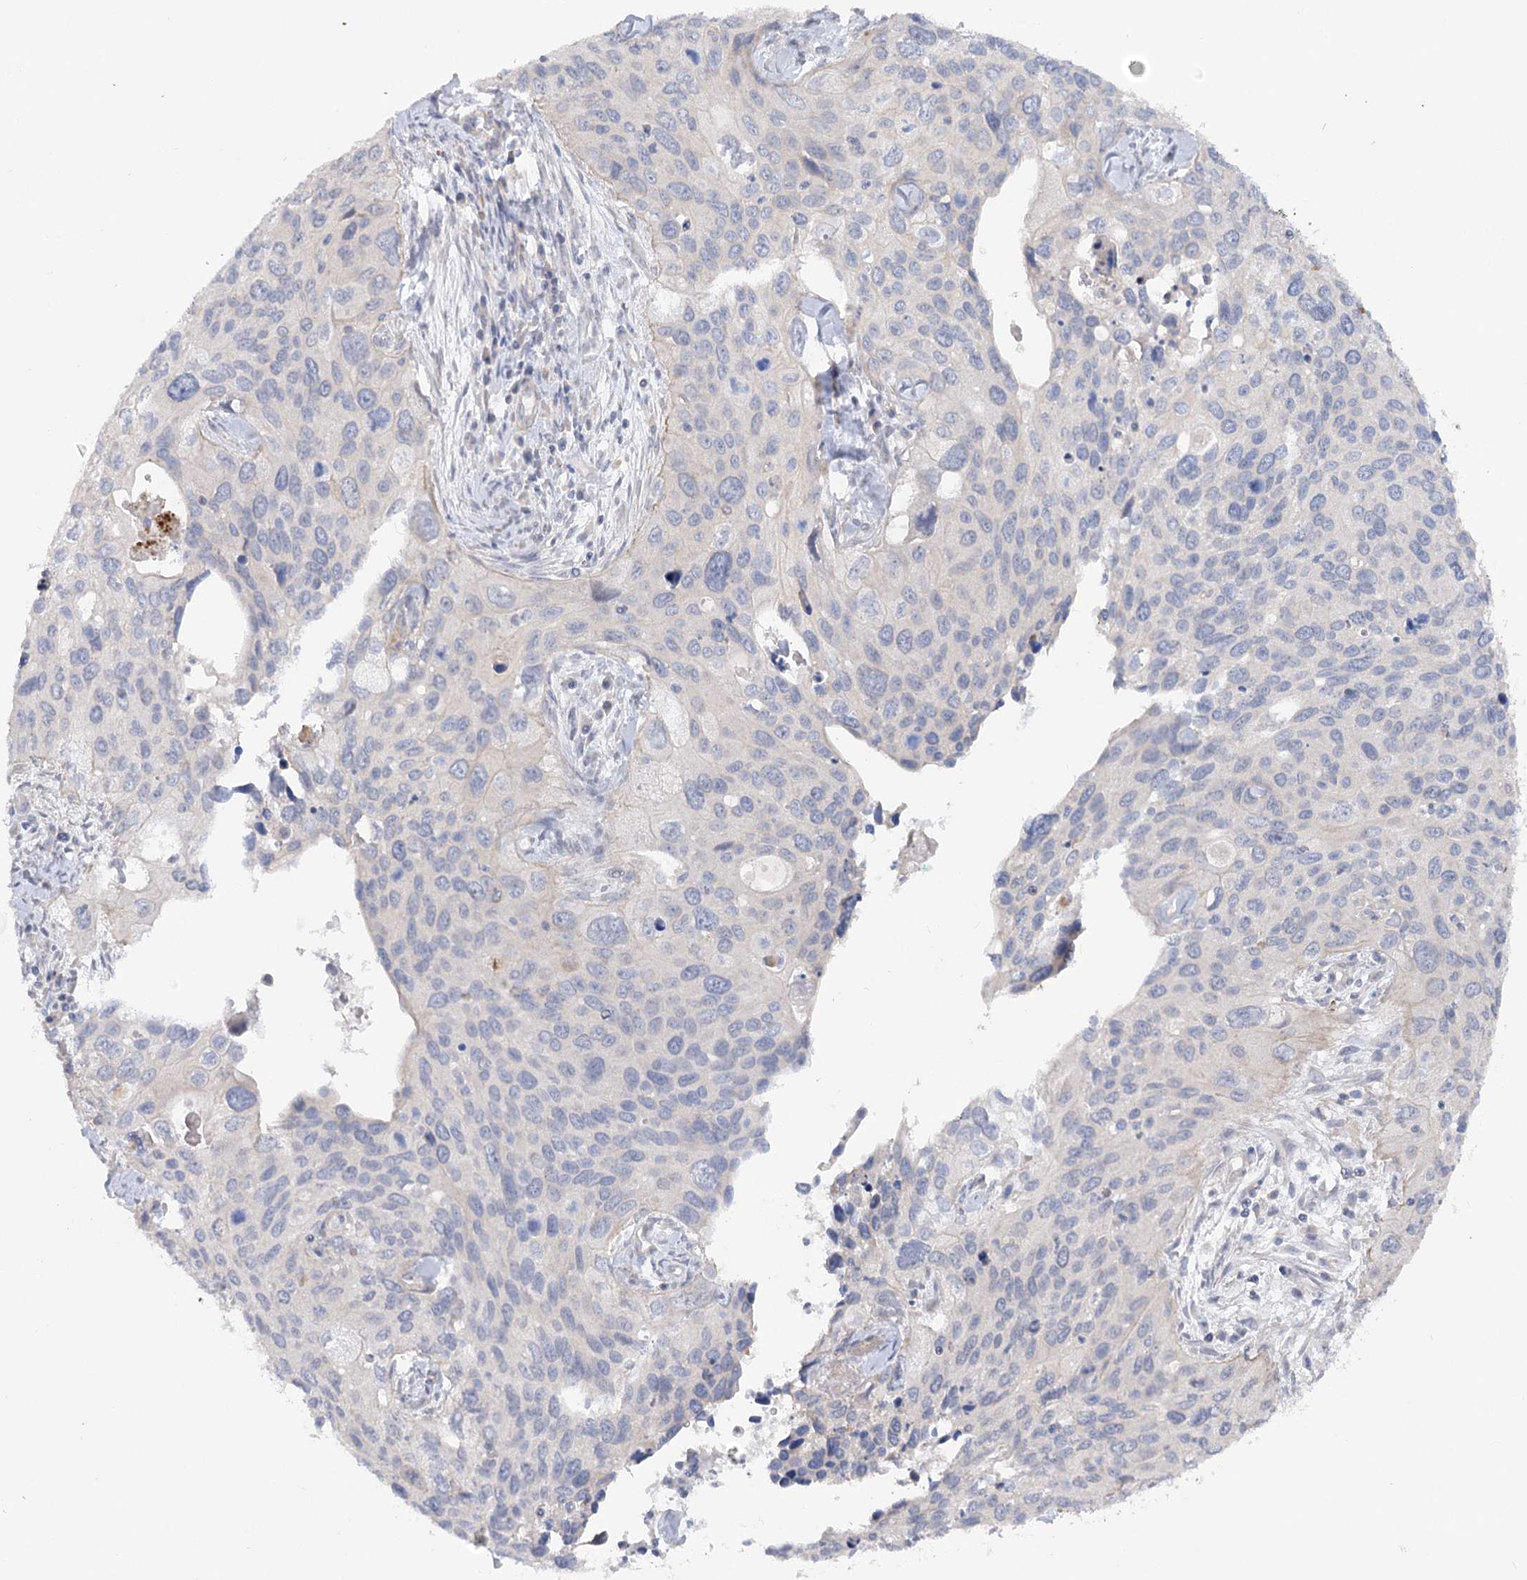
{"staining": {"intensity": "negative", "quantity": "none", "location": "none"}, "tissue": "cervical cancer", "cell_type": "Tumor cells", "image_type": "cancer", "snomed": [{"axis": "morphology", "description": "Squamous cell carcinoma, NOS"}, {"axis": "topography", "description": "Cervix"}], "caption": "A micrograph of human squamous cell carcinoma (cervical) is negative for staining in tumor cells.", "gene": "SCN11A", "patient": {"sex": "female", "age": 55}}